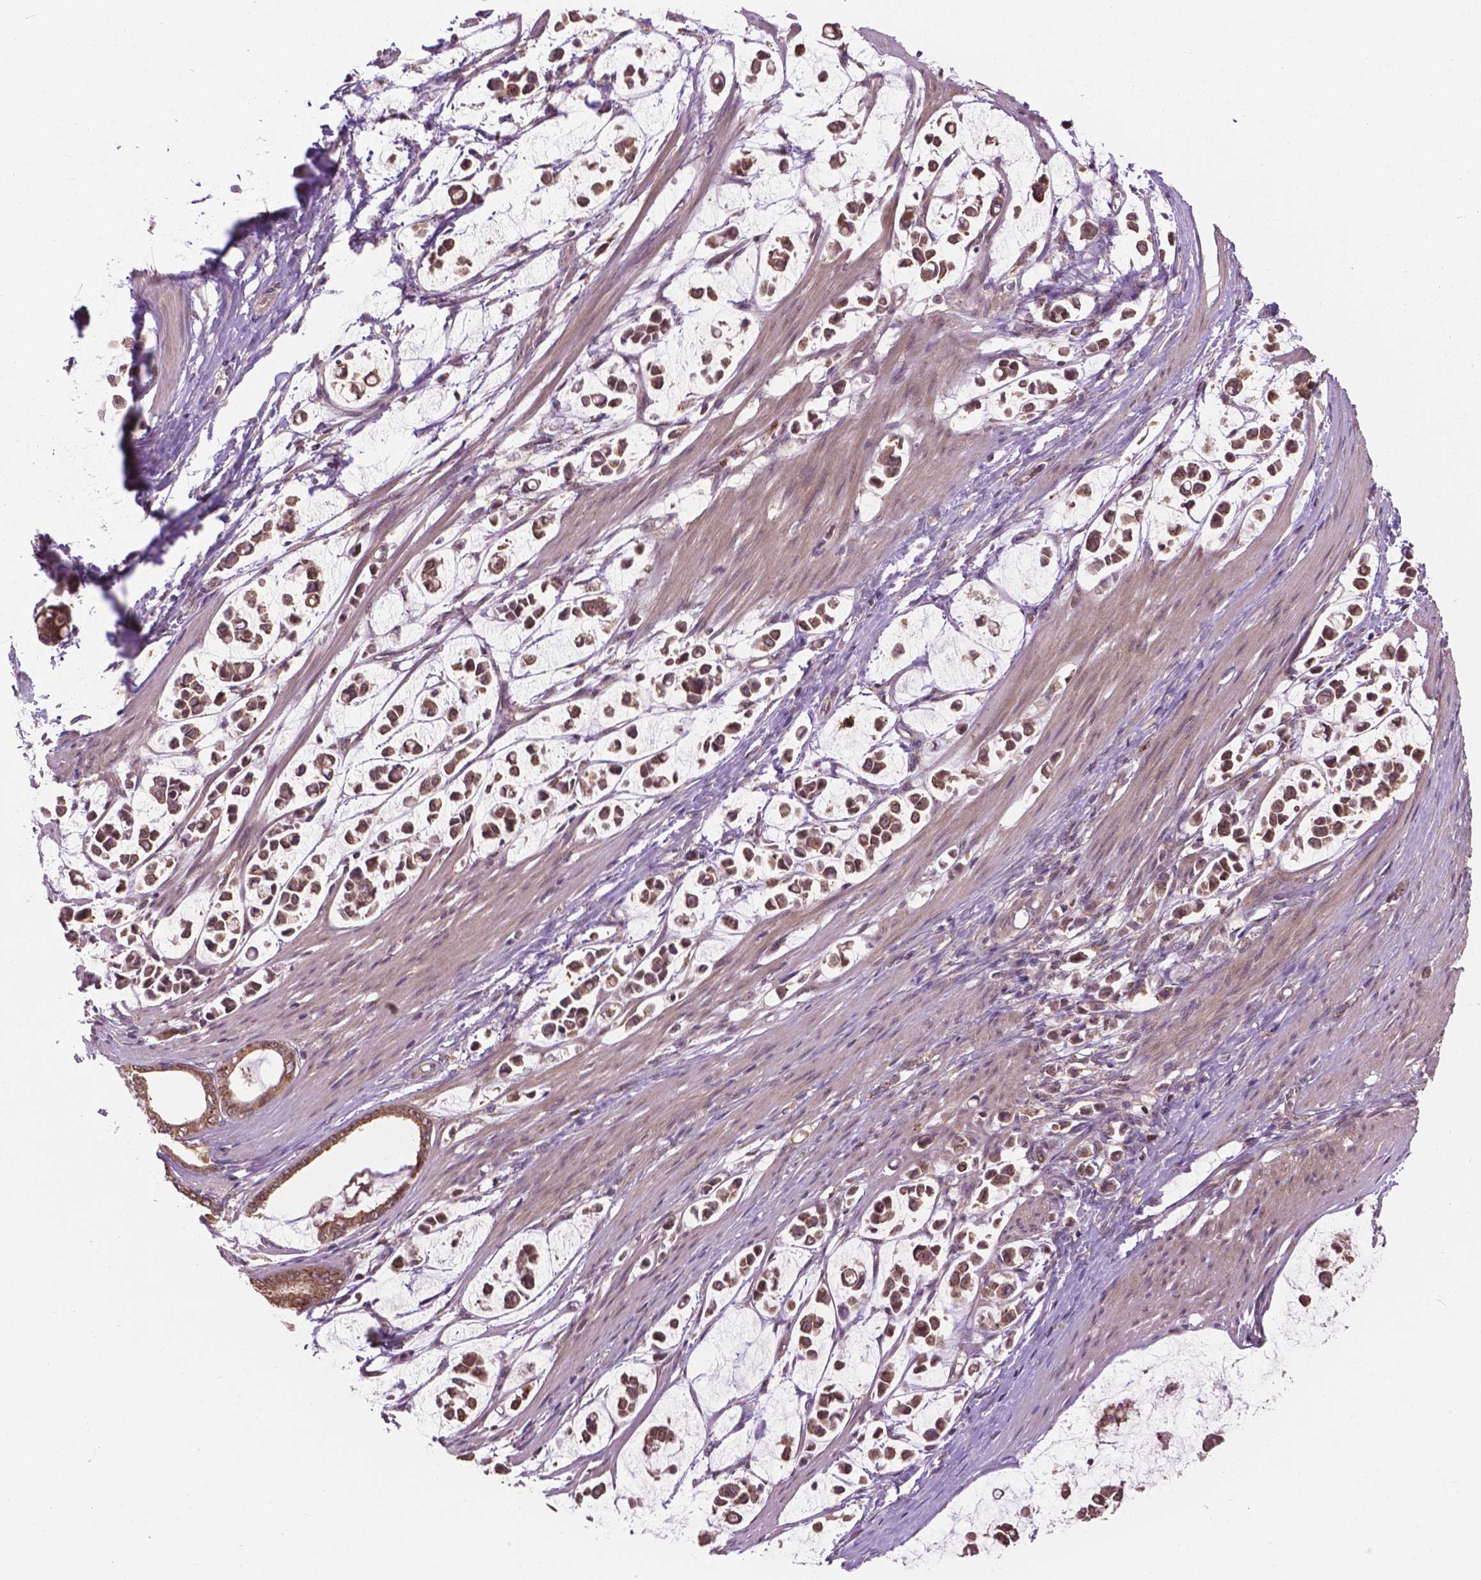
{"staining": {"intensity": "weak", "quantity": ">75%", "location": "cytoplasmic/membranous"}, "tissue": "stomach cancer", "cell_type": "Tumor cells", "image_type": "cancer", "snomed": [{"axis": "morphology", "description": "Adenocarcinoma, NOS"}, {"axis": "topography", "description": "Stomach"}], "caption": "About >75% of tumor cells in human stomach cancer reveal weak cytoplasmic/membranous protein positivity as visualized by brown immunohistochemical staining.", "gene": "PPP1CB", "patient": {"sex": "male", "age": 82}}